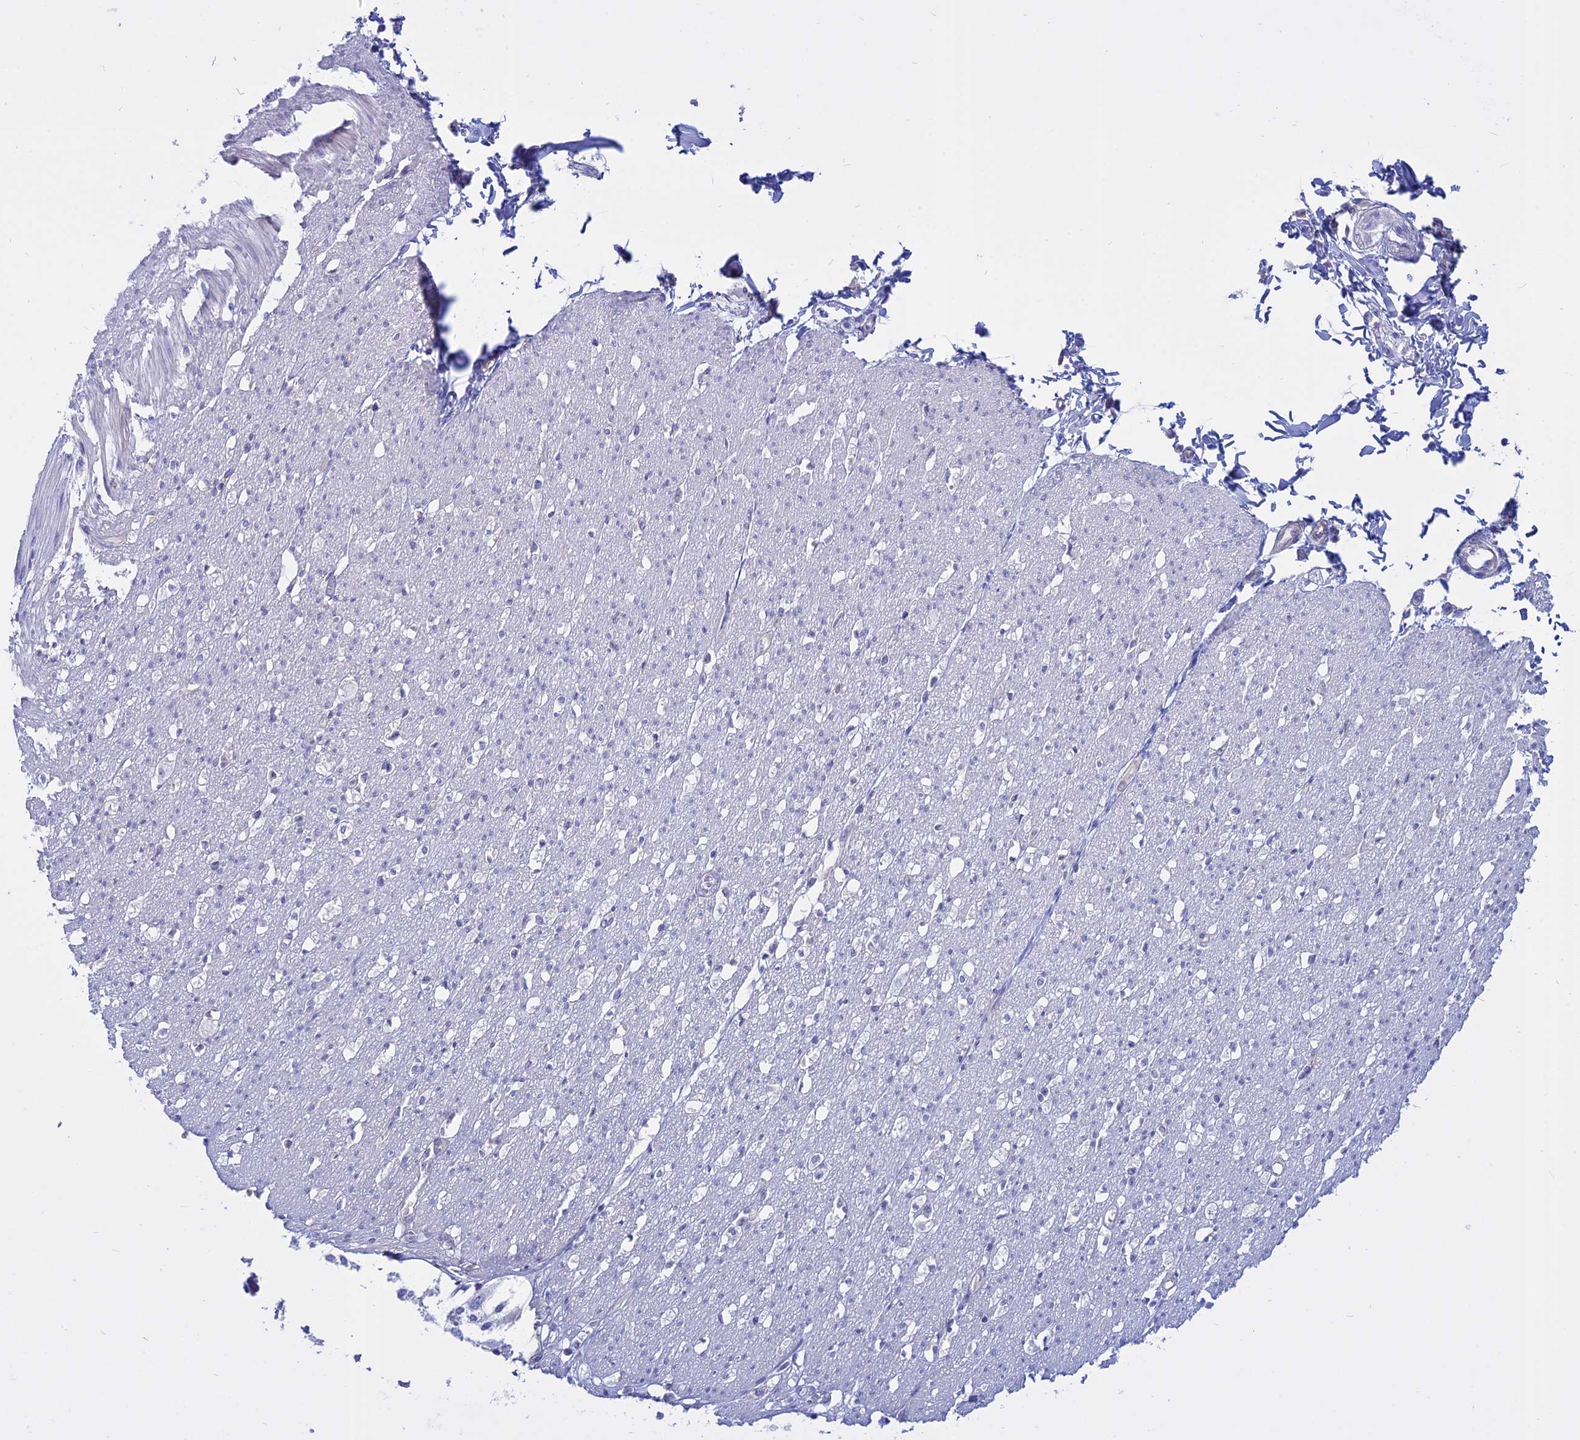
{"staining": {"intensity": "negative", "quantity": "none", "location": "none"}, "tissue": "smooth muscle", "cell_type": "Smooth muscle cells", "image_type": "normal", "snomed": [{"axis": "morphology", "description": "Normal tissue, NOS"}, {"axis": "morphology", "description": "Adenocarcinoma, NOS"}, {"axis": "topography", "description": "Colon"}, {"axis": "topography", "description": "Peripheral nerve tissue"}], "caption": "Immunohistochemistry photomicrograph of benign human smooth muscle stained for a protein (brown), which demonstrates no staining in smooth muscle cells.", "gene": "AHCYL1", "patient": {"sex": "male", "age": 14}}